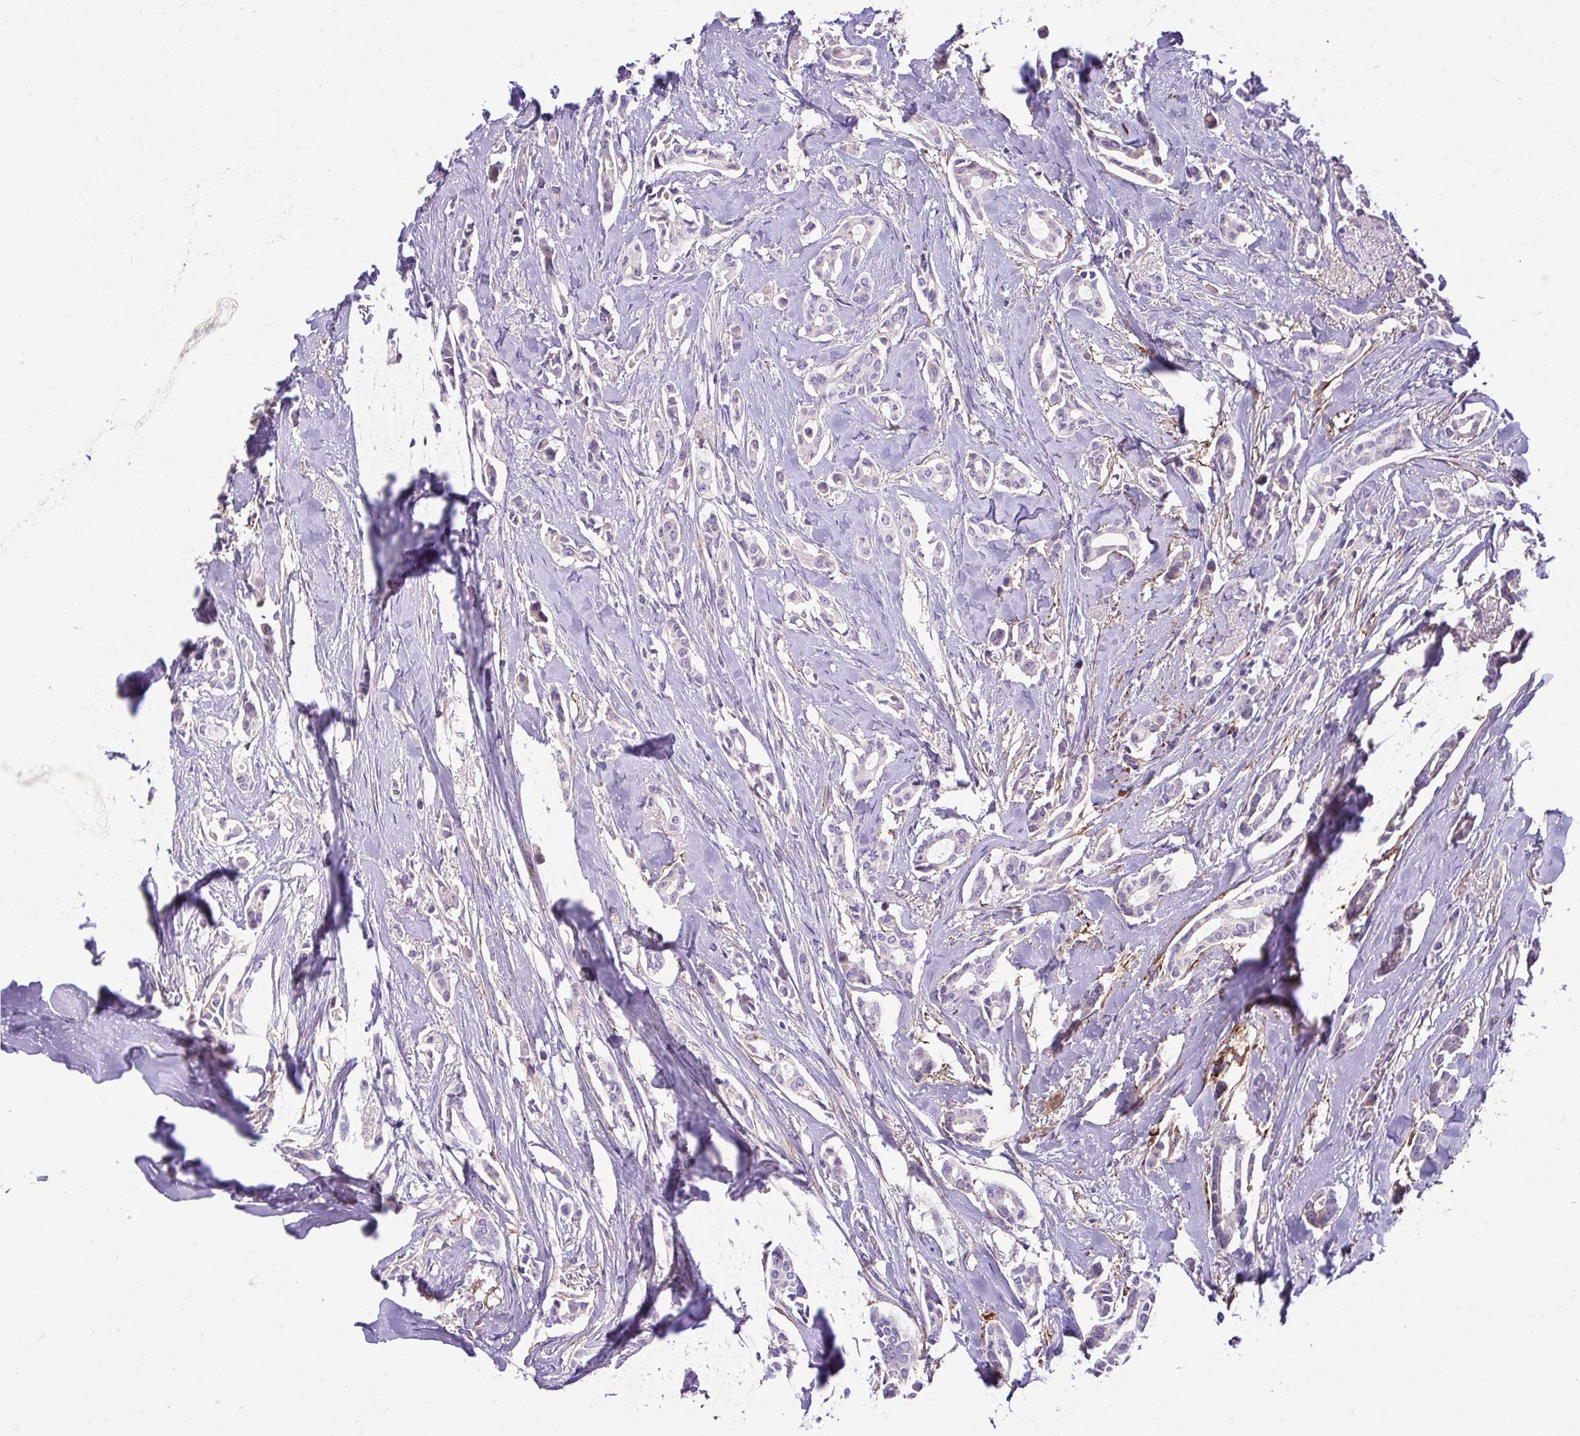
{"staining": {"intensity": "negative", "quantity": "none", "location": "none"}, "tissue": "breast cancer", "cell_type": "Tumor cells", "image_type": "cancer", "snomed": [{"axis": "morphology", "description": "Duct carcinoma"}, {"axis": "topography", "description": "Breast"}], "caption": "Immunohistochemical staining of breast cancer exhibits no significant positivity in tumor cells.", "gene": "MOCS1", "patient": {"sex": "female", "age": 64}}